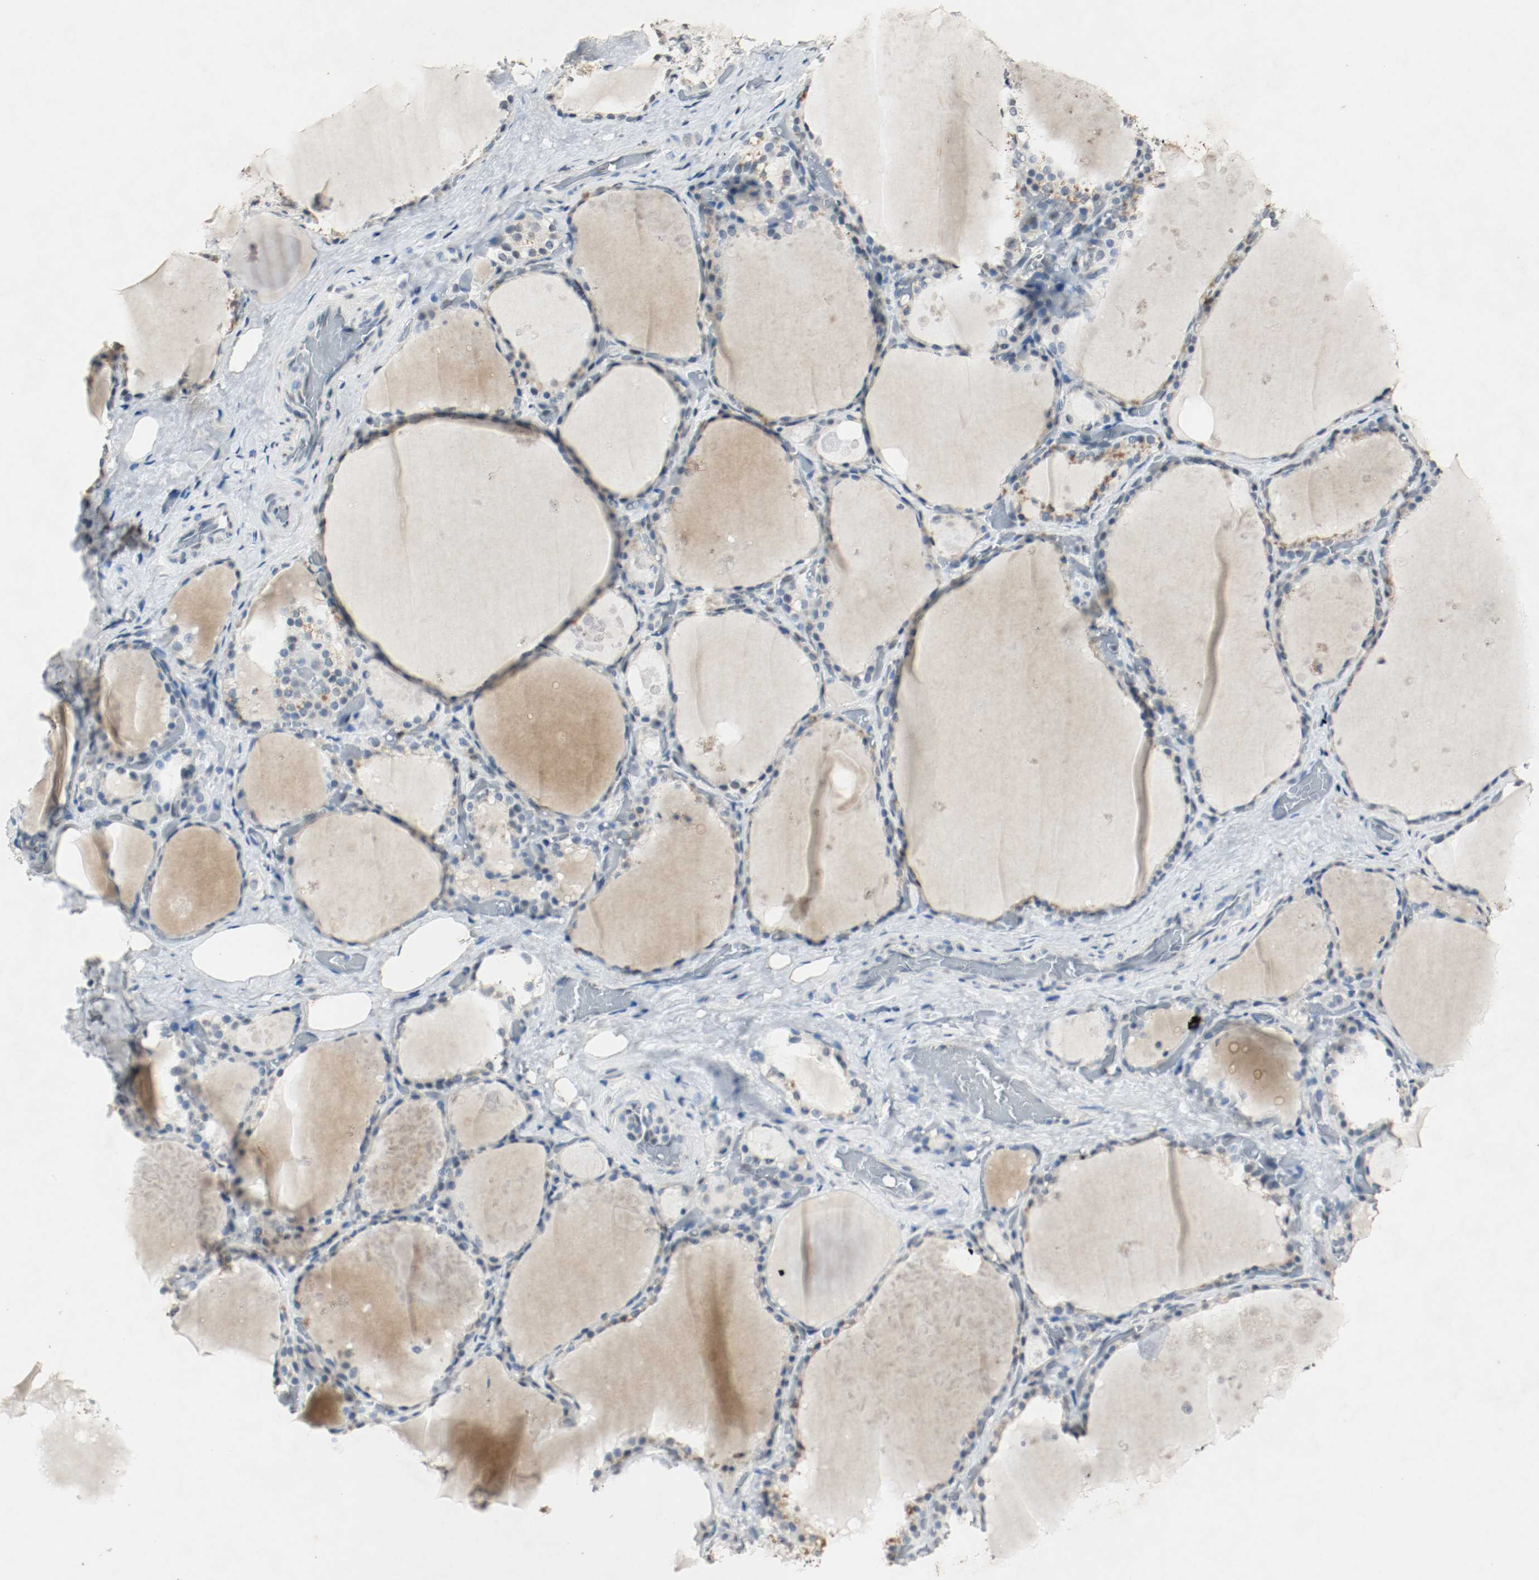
{"staining": {"intensity": "moderate", "quantity": "<25%", "location": "nuclear"}, "tissue": "thyroid gland", "cell_type": "Glandular cells", "image_type": "normal", "snomed": [{"axis": "morphology", "description": "Normal tissue, NOS"}, {"axis": "topography", "description": "Thyroid gland"}], "caption": "Immunohistochemical staining of unremarkable human thyroid gland demonstrates <25% levels of moderate nuclear protein expression in approximately <25% of glandular cells.", "gene": "DNMT1", "patient": {"sex": "male", "age": 61}}